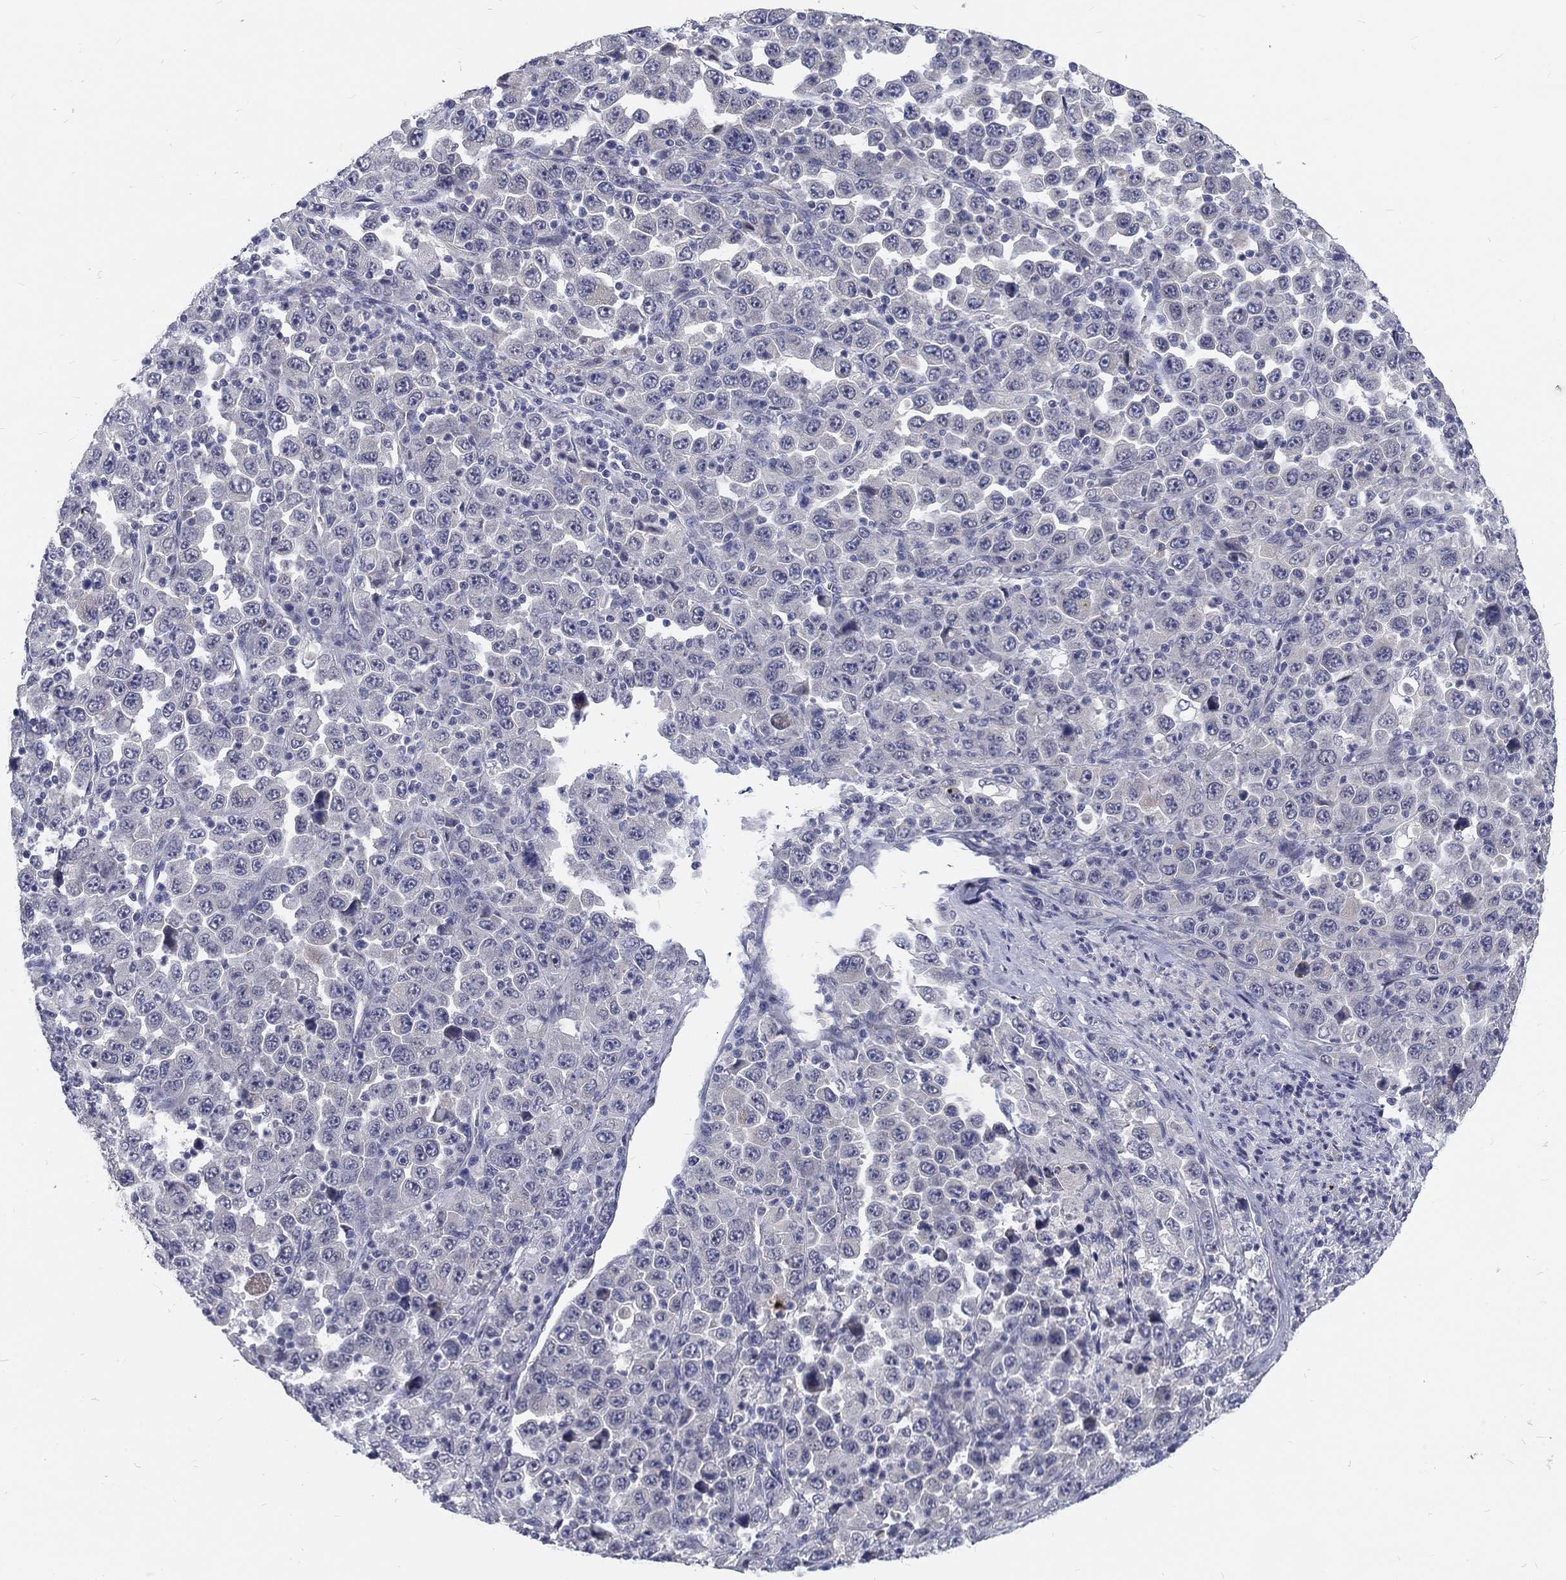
{"staining": {"intensity": "negative", "quantity": "none", "location": "none"}, "tissue": "stomach cancer", "cell_type": "Tumor cells", "image_type": "cancer", "snomed": [{"axis": "morphology", "description": "Normal tissue, NOS"}, {"axis": "morphology", "description": "Adenocarcinoma, NOS"}, {"axis": "topography", "description": "Stomach, upper"}, {"axis": "topography", "description": "Stomach"}], "caption": "Immunohistochemistry image of neoplastic tissue: stomach cancer (adenocarcinoma) stained with DAB (3,3'-diaminobenzidine) shows no significant protein expression in tumor cells.", "gene": "PHKA1", "patient": {"sex": "male", "age": 59}}